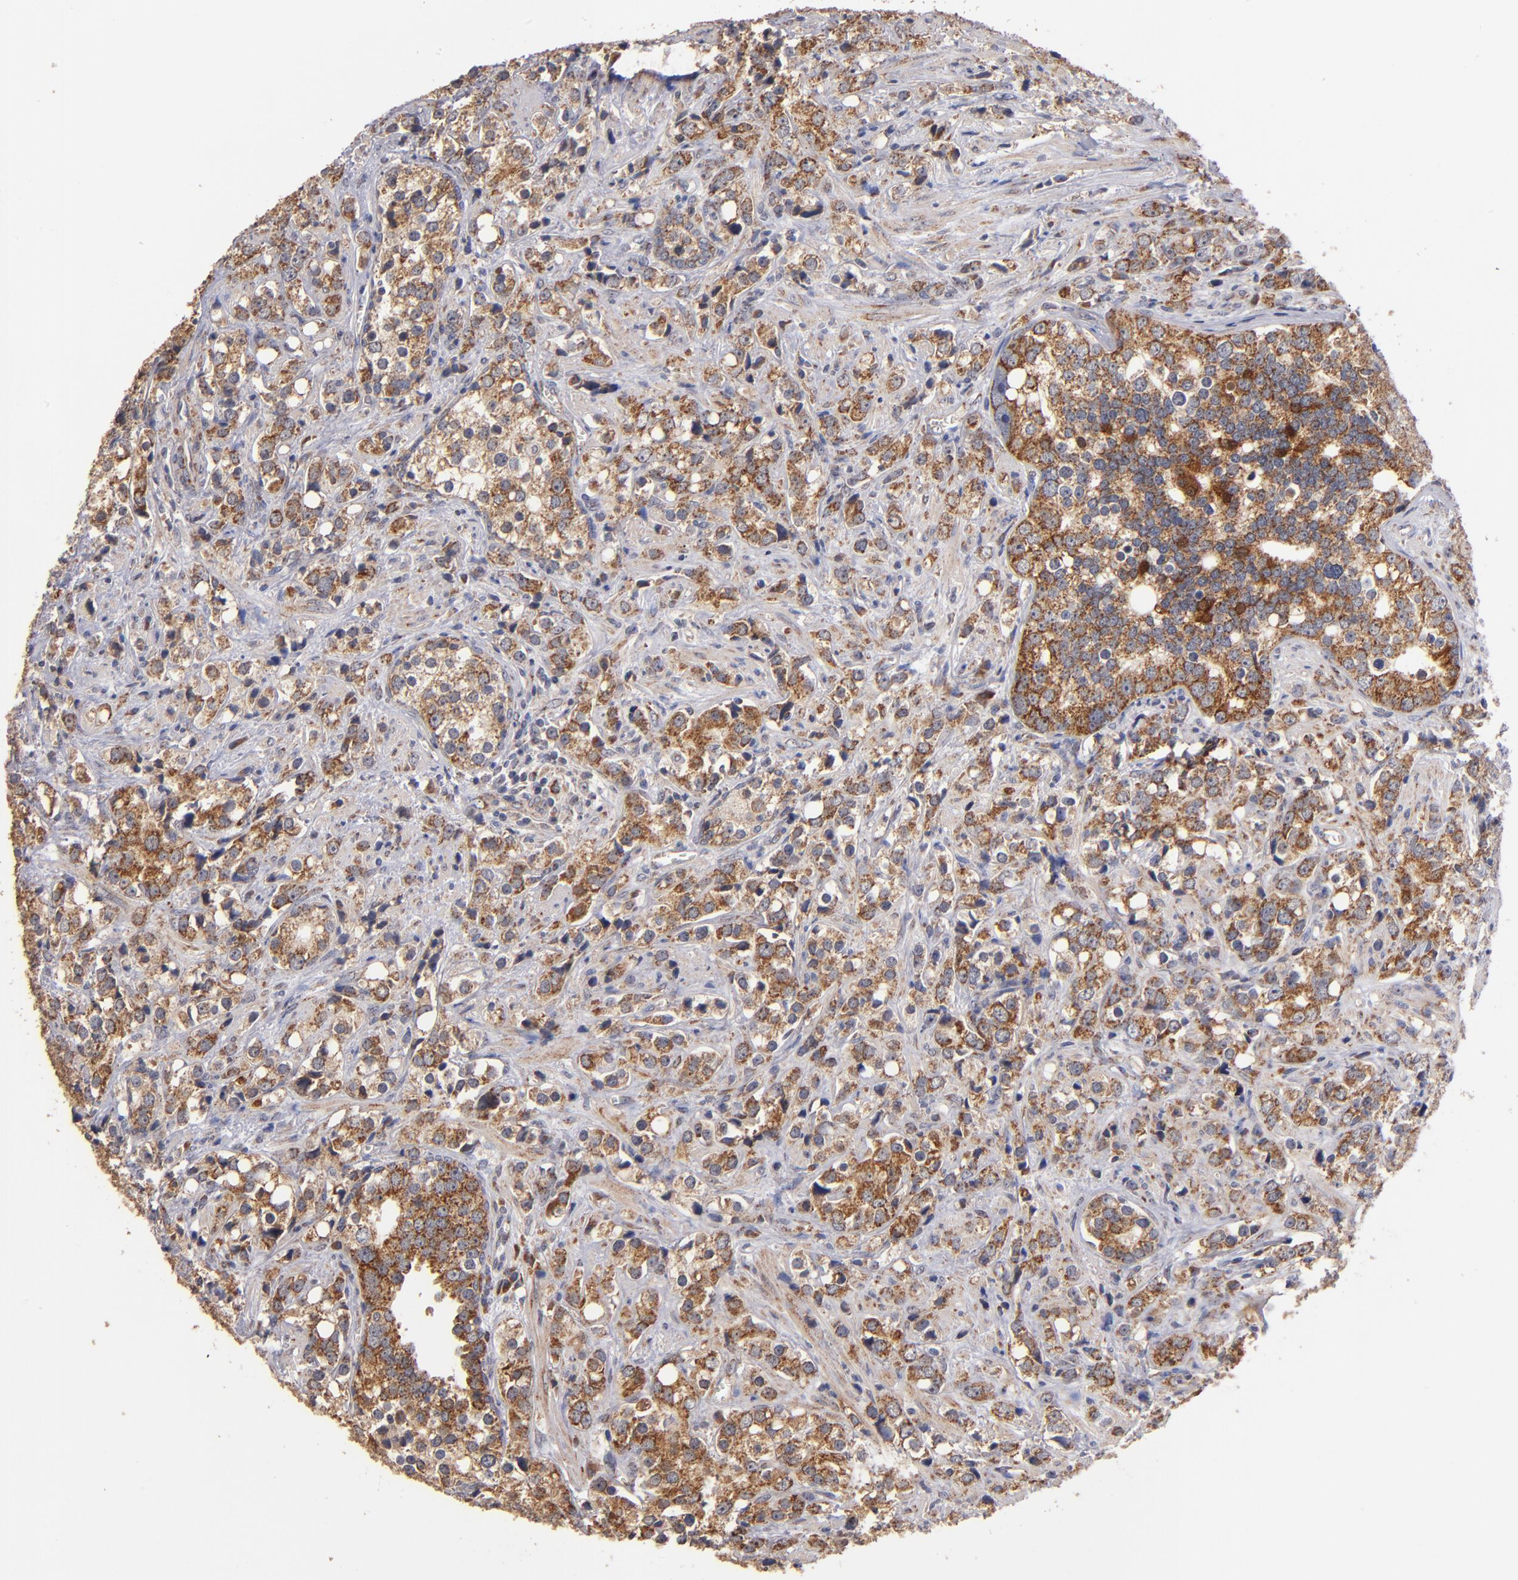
{"staining": {"intensity": "moderate", "quantity": ">75%", "location": "cytoplasmic/membranous"}, "tissue": "prostate cancer", "cell_type": "Tumor cells", "image_type": "cancer", "snomed": [{"axis": "morphology", "description": "Adenocarcinoma, High grade"}, {"axis": "topography", "description": "Prostate"}], "caption": "About >75% of tumor cells in human high-grade adenocarcinoma (prostate) reveal moderate cytoplasmic/membranous protein positivity as visualized by brown immunohistochemical staining.", "gene": "DIABLO", "patient": {"sex": "male", "age": 71}}